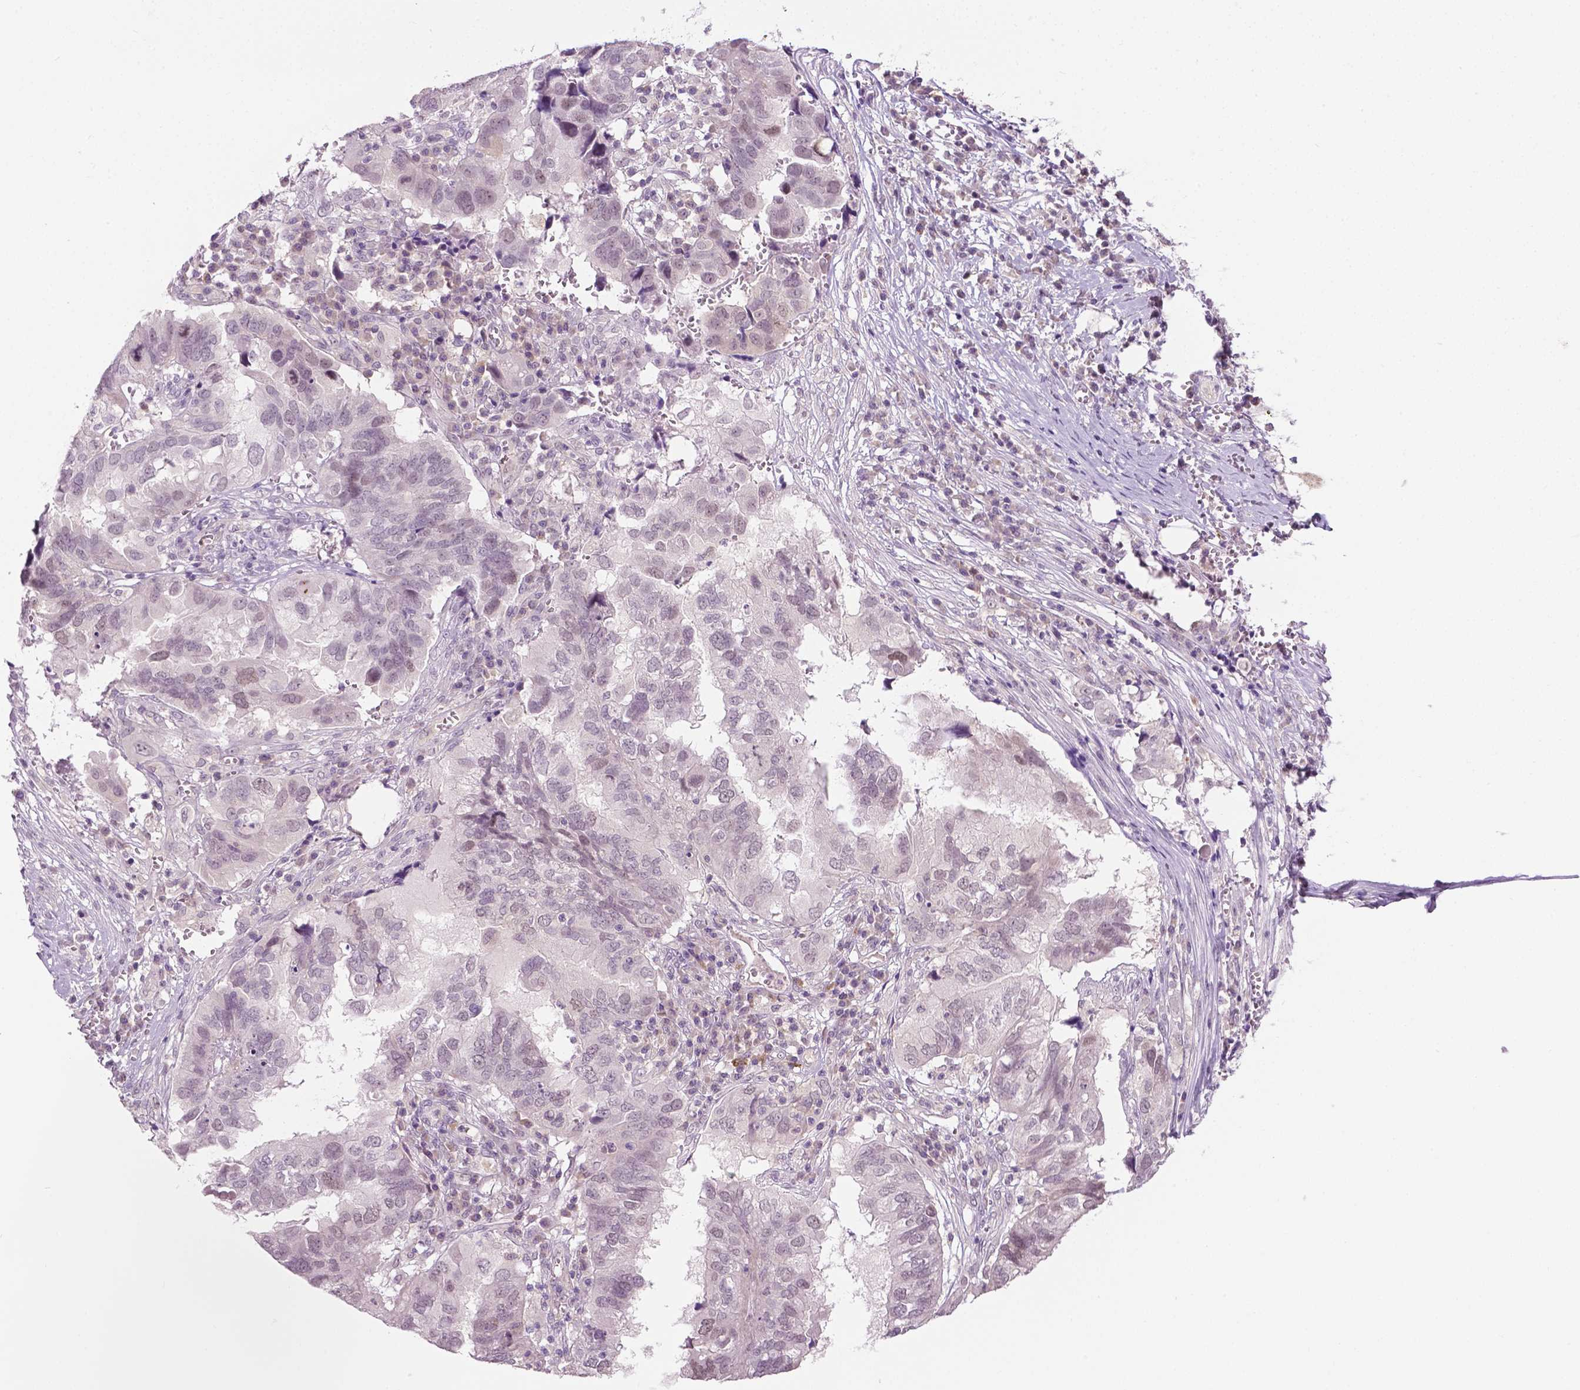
{"staining": {"intensity": "weak", "quantity": "<25%", "location": "nuclear"}, "tissue": "ovarian cancer", "cell_type": "Tumor cells", "image_type": "cancer", "snomed": [{"axis": "morphology", "description": "Cystadenocarcinoma, serous, NOS"}, {"axis": "topography", "description": "Ovary"}], "caption": "A high-resolution micrograph shows immunohistochemistry staining of serous cystadenocarcinoma (ovarian), which shows no significant staining in tumor cells.", "gene": "DENND4A", "patient": {"sex": "female", "age": 79}}